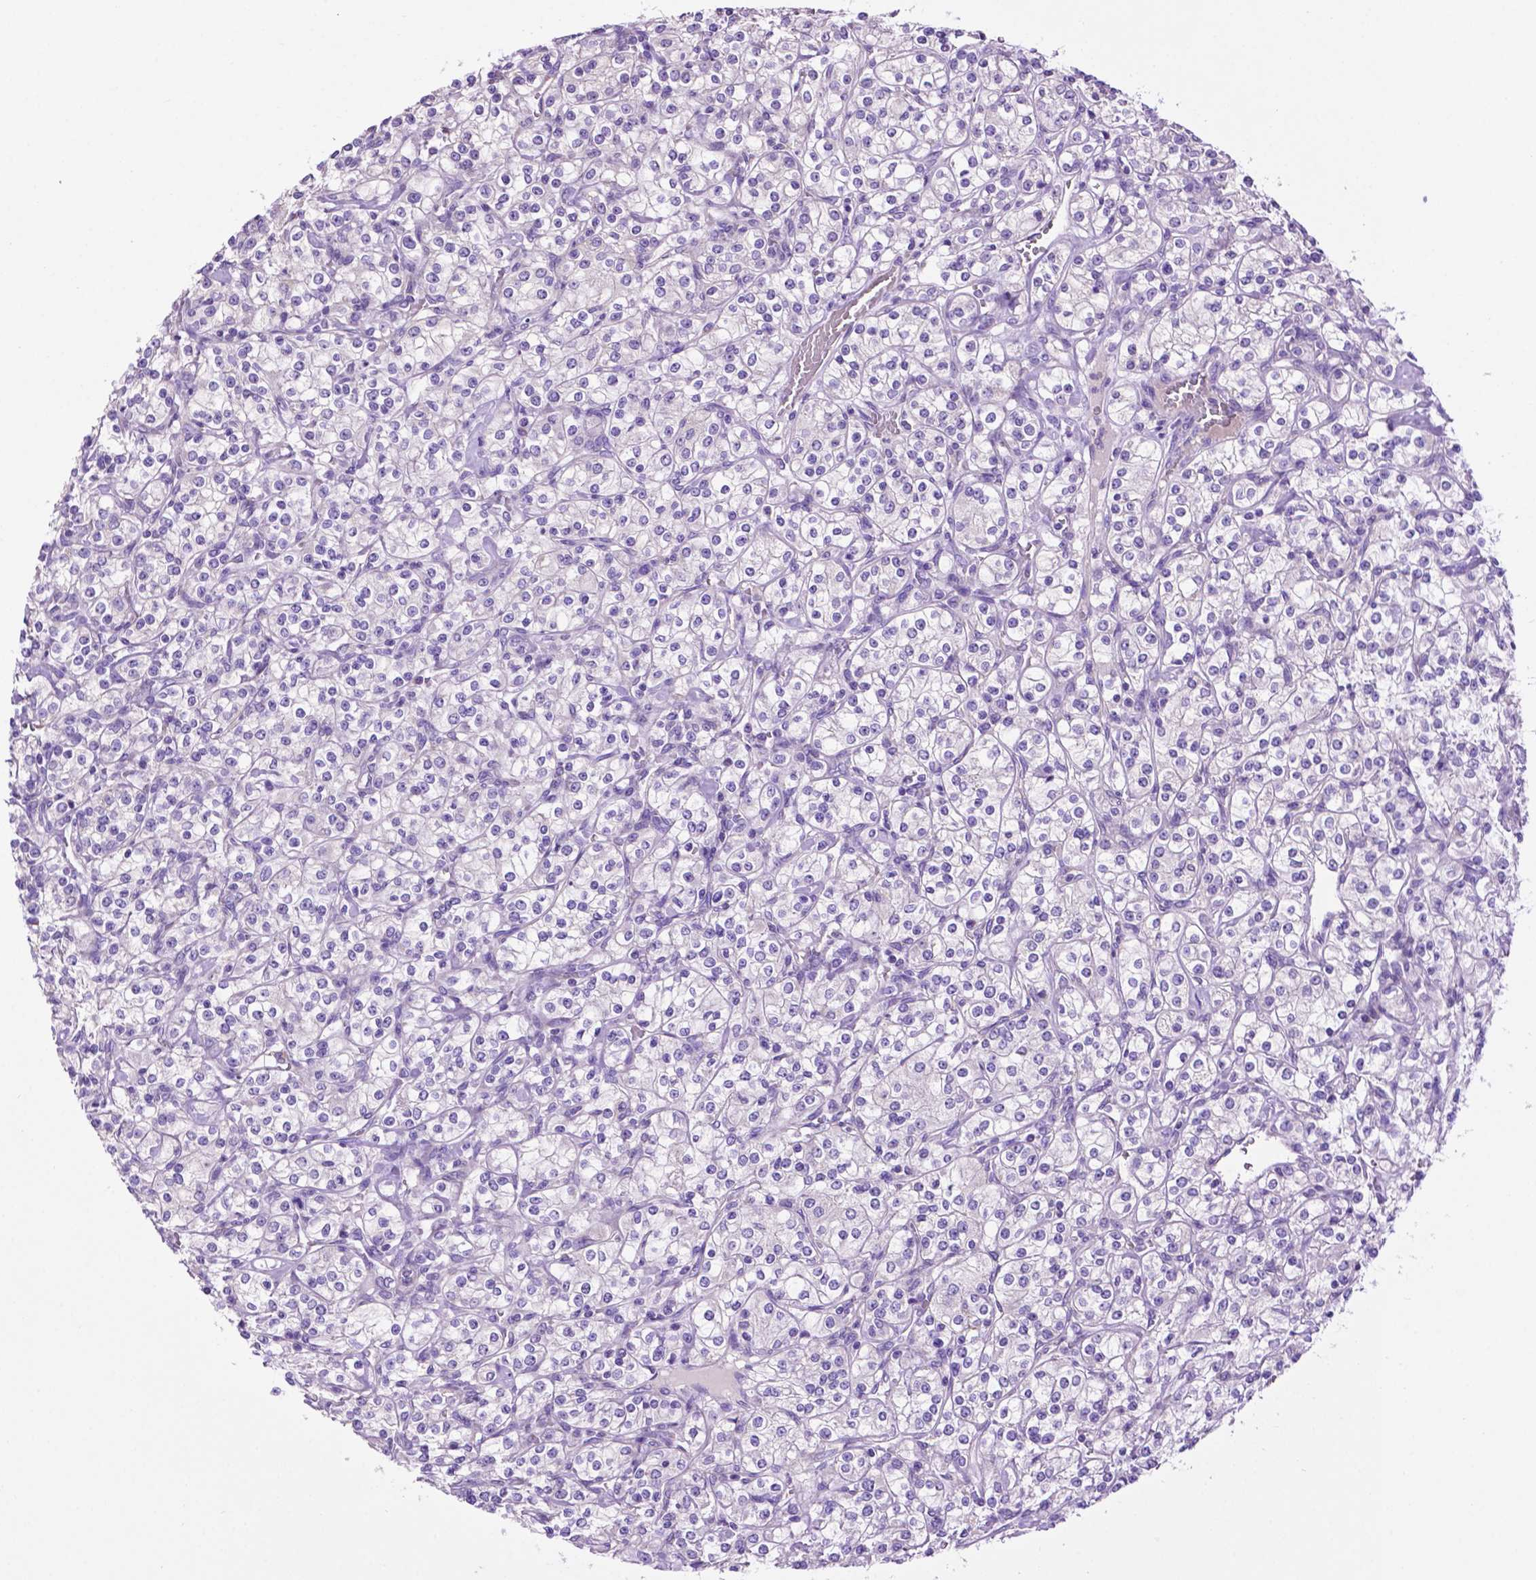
{"staining": {"intensity": "negative", "quantity": "none", "location": "none"}, "tissue": "renal cancer", "cell_type": "Tumor cells", "image_type": "cancer", "snomed": [{"axis": "morphology", "description": "Adenocarcinoma, NOS"}, {"axis": "topography", "description": "Kidney"}], "caption": "Image shows no significant protein staining in tumor cells of adenocarcinoma (renal).", "gene": "PHYHIP", "patient": {"sex": "male", "age": 77}}